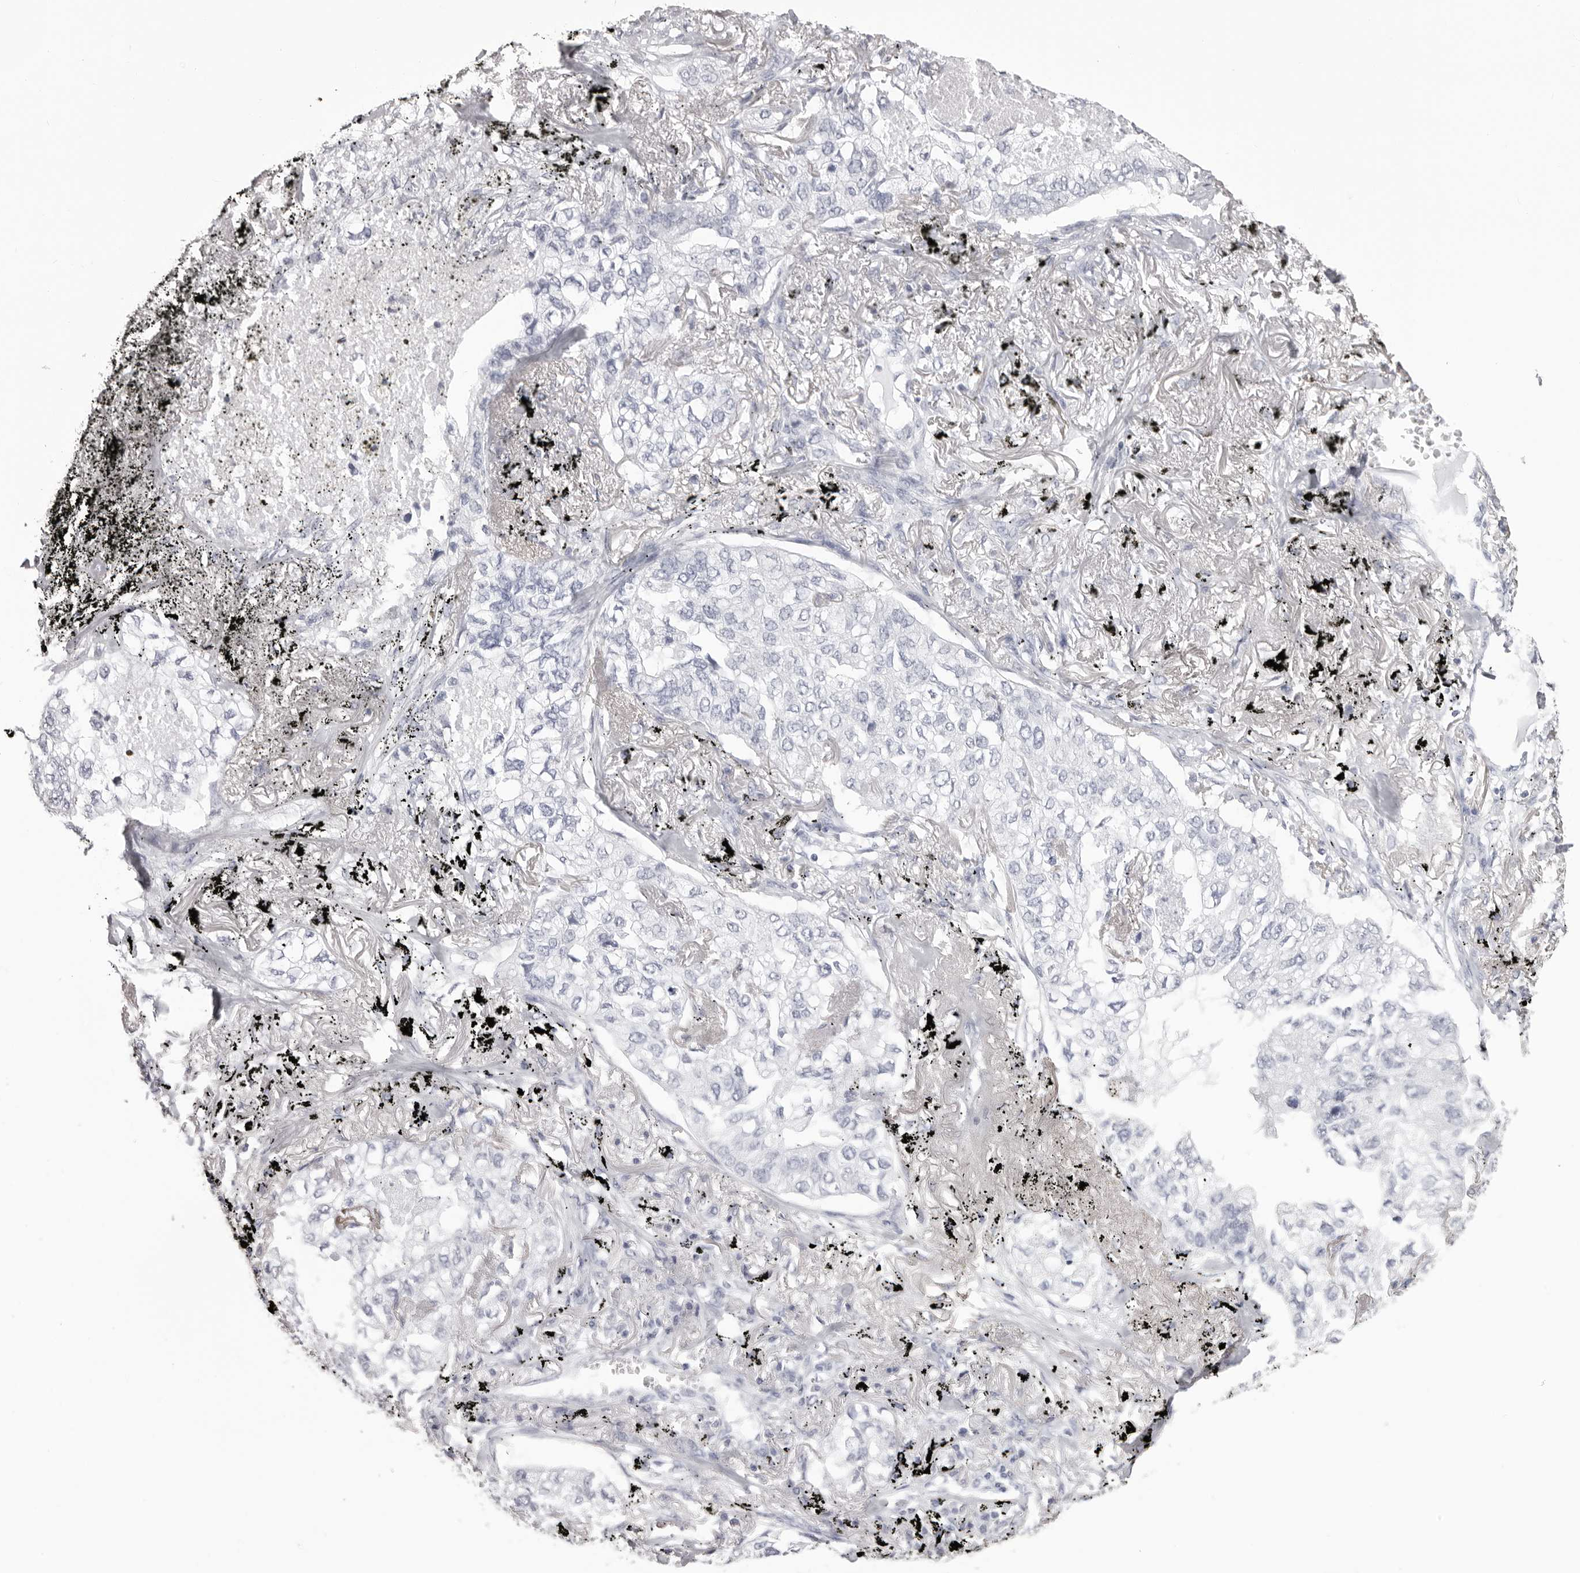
{"staining": {"intensity": "negative", "quantity": "none", "location": "none"}, "tissue": "lung cancer", "cell_type": "Tumor cells", "image_type": "cancer", "snomed": [{"axis": "morphology", "description": "Adenocarcinoma, NOS"}, {"axis": "topography", "description": "Lung"}], "caption": "Immunohistochemistry (IHC) photomicrograph of lung cancer (adenocarcinoma) stained for a protein (brown), which reveals no positivity in tumor cells.", "gene": "CST1", "patient": {"sex": "male", "age": 65}}